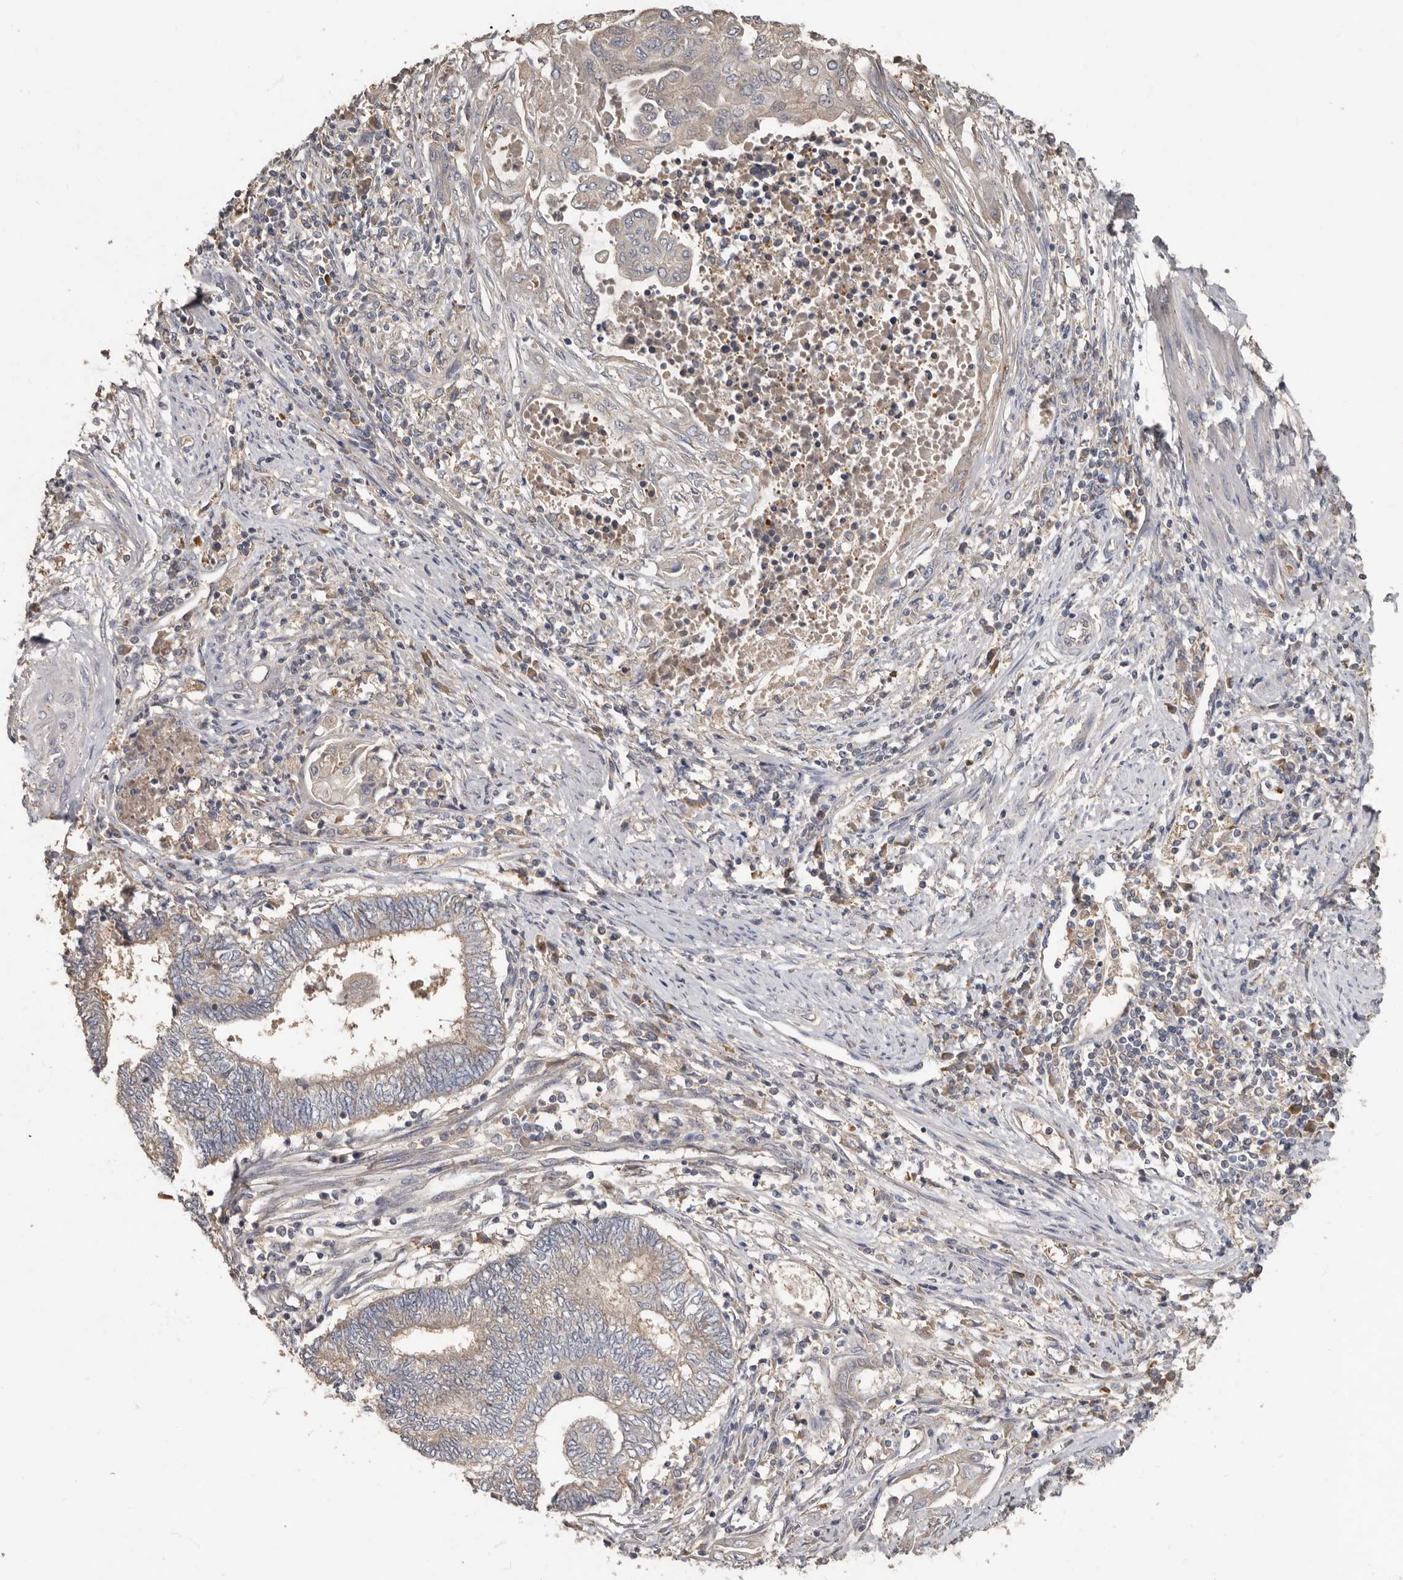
{"staining": {"intensity": "weak", "quantity": "<25%", "location": "cytoplasmic/membranous"}, "tissue": "endometrial cancer", "cell_type": "Tumor cells", "image_type": "cancer", "snomed": [{"axis": "morphology", "description": "Adenocarcinoma, NOS"}, {"axis": "topography", "description": "Uterus"}, {"axis": "topography", "description": "Endometrium"}], "caption": "Human endometrial cancer stained for a protein using immunohistochemistry reveals no staining in tumor cells.", "gene": "KIF26B", "patient": {"sex": "female", "age": 70}}